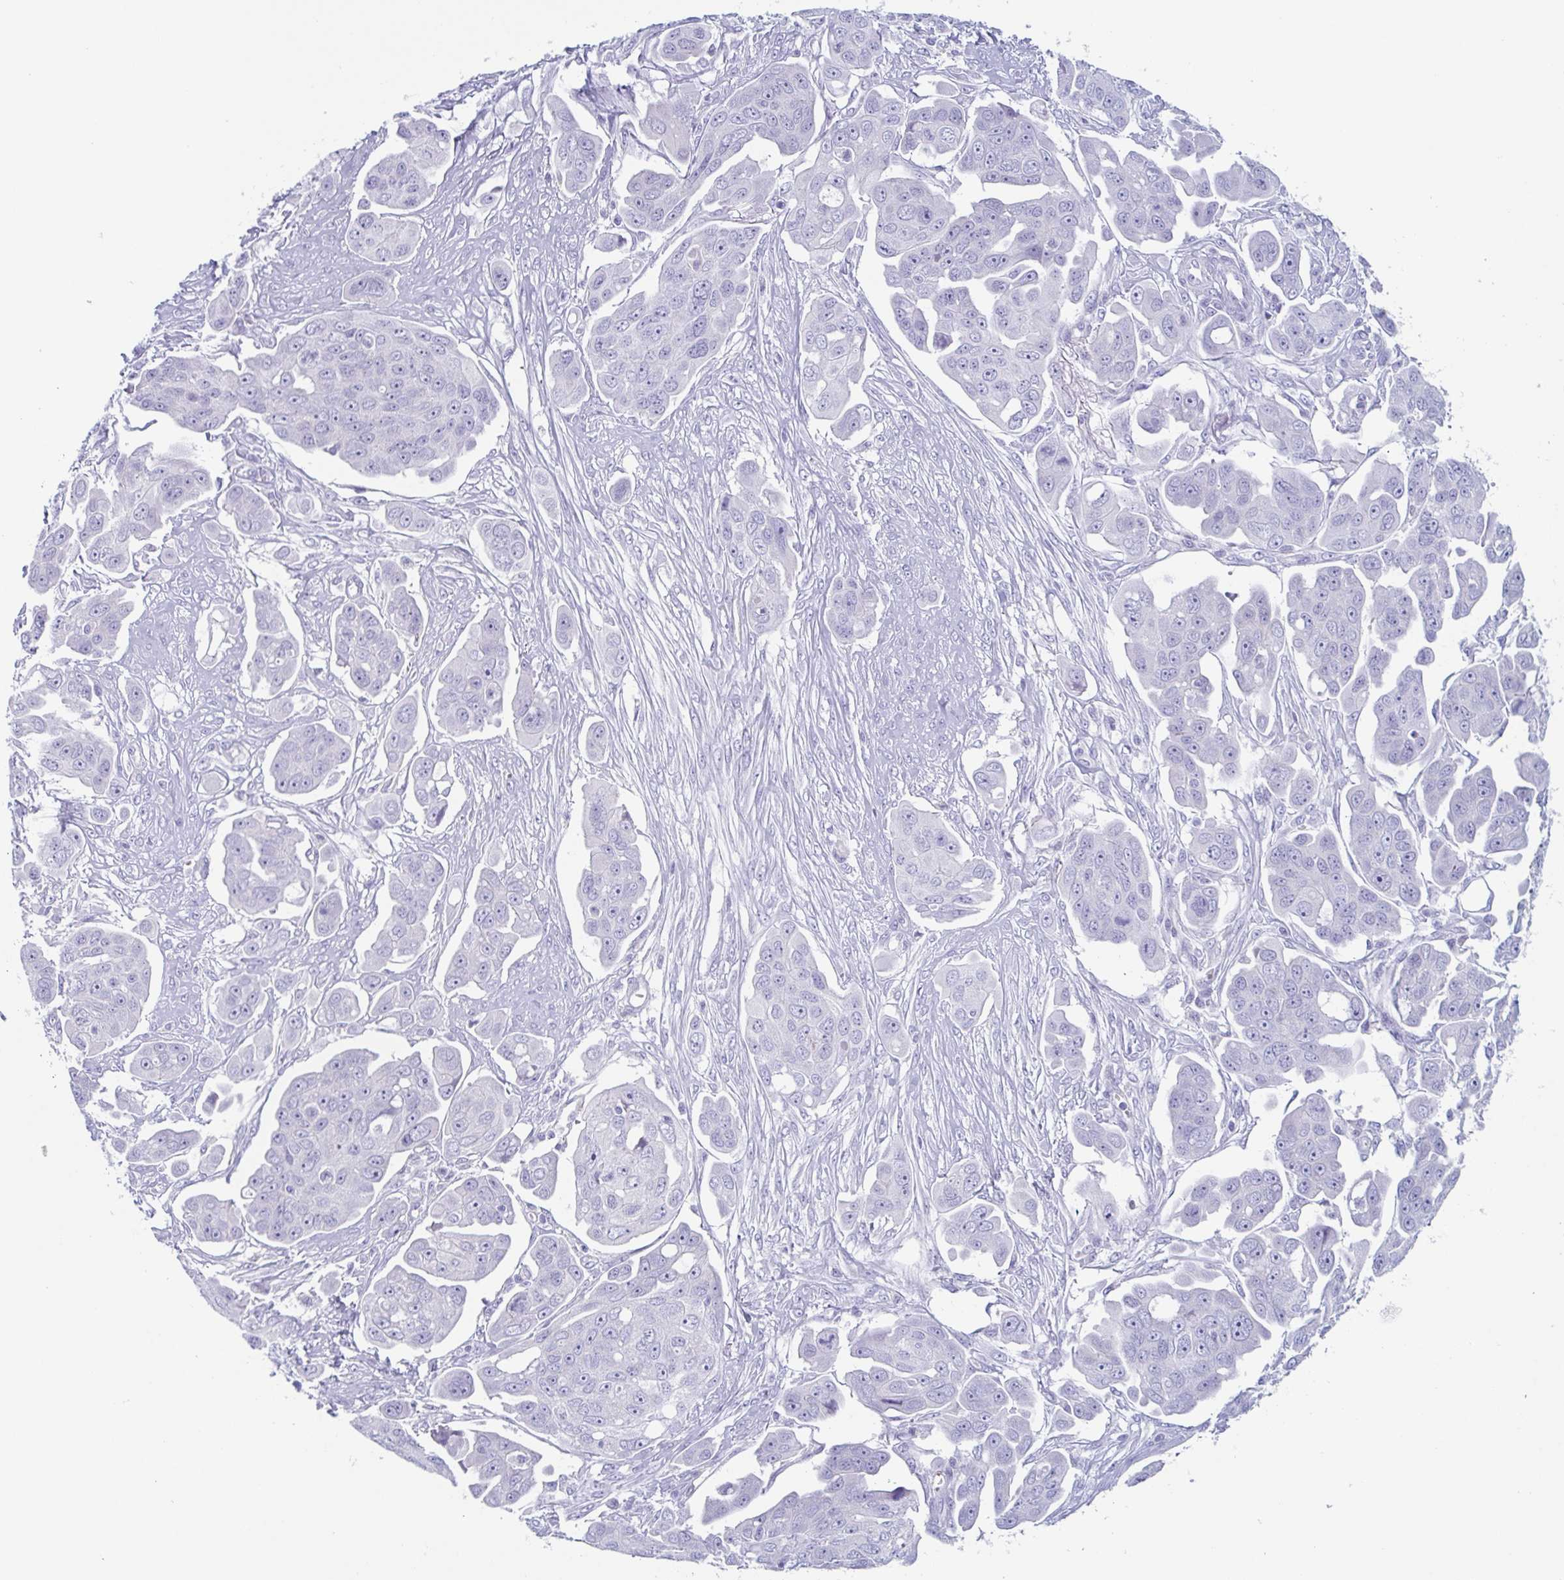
{"staining": {"intensity": "negative", "quantity": "none", "location": "none"}, "tissue": "ovarian cancer", "cell_type": "Tumor cells", "image_type": "cancer", "snomed": [{"axis": "morphology", "description": "Carcinoma, endometroid"}, {"axis": "topography", "description": "Ovary"}], "caption": "Photomicrograph shows no significant protein positivity in tumor cells of endometroid carcinoma (ovarian). (Brightfield microscopy of DAB (3,3'-diaminobenzidine) immunohistochemistry (IHC) at high magnification).", "gene": "LYRM2", "patient": {"sex": "female", "age": 70}}